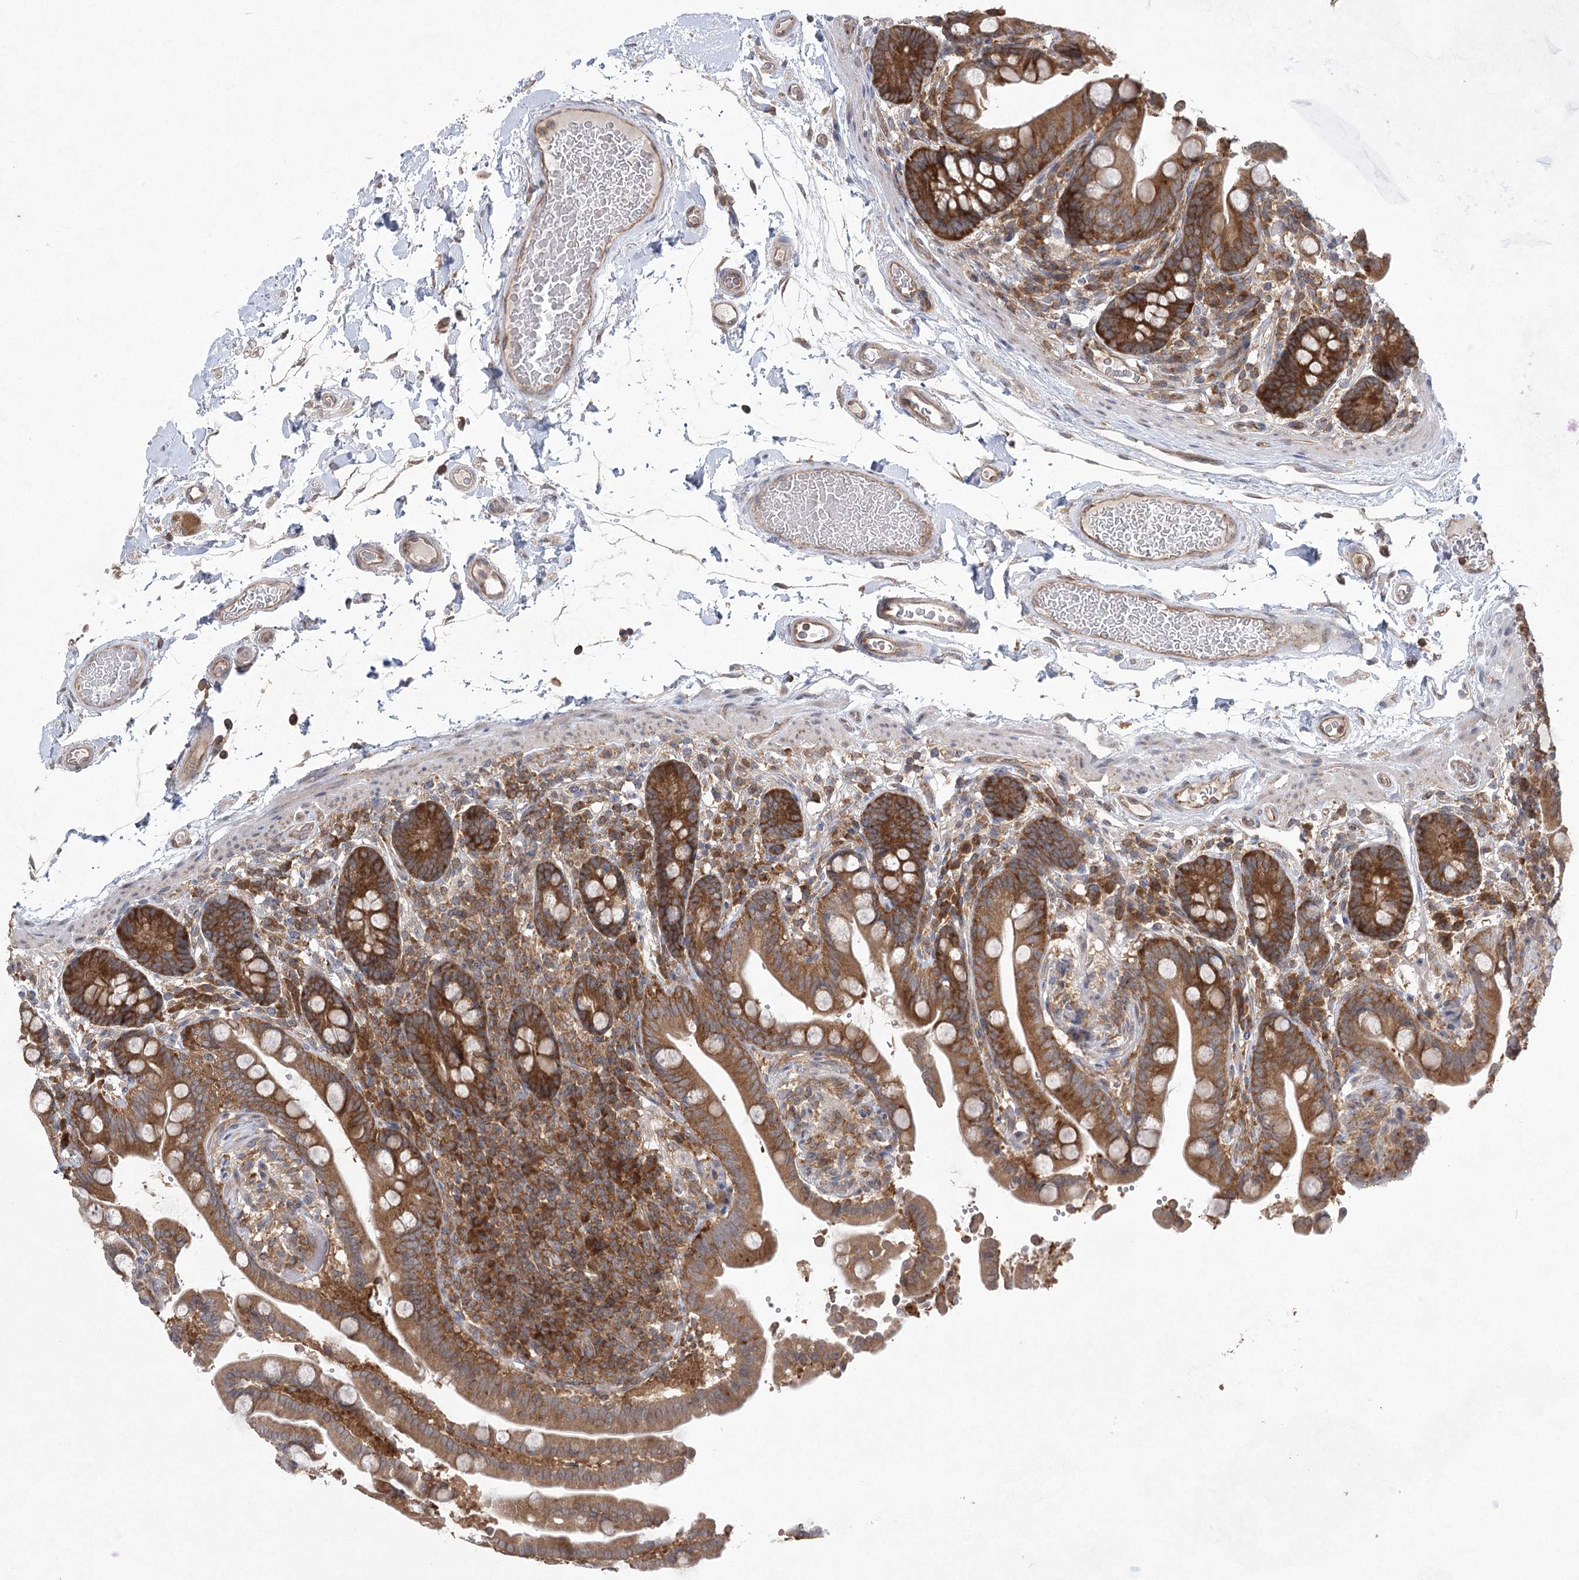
{"staining": {"intensity": "moderate", "quantity": ">75%", "location": "cytoplasmic/membranous"}, "tissue": "colon", "cell_type": "Endothelial cells", "image_type": "normal", "snomed": [{"axis": "morphology", "description": "Normal tissue, NOS"}, {"axis": "topography", "description": "Smooth muscle"}, {"axis": "topography", "description": "Colon"}], "caption": "Human colon stained for a protein (brown) reveals moderate cytoplasmic/membranous positive staining in about >75% of endothelial cells.", "gene": "EIF3A", "patient": {"sex": "male", "age": 73}}